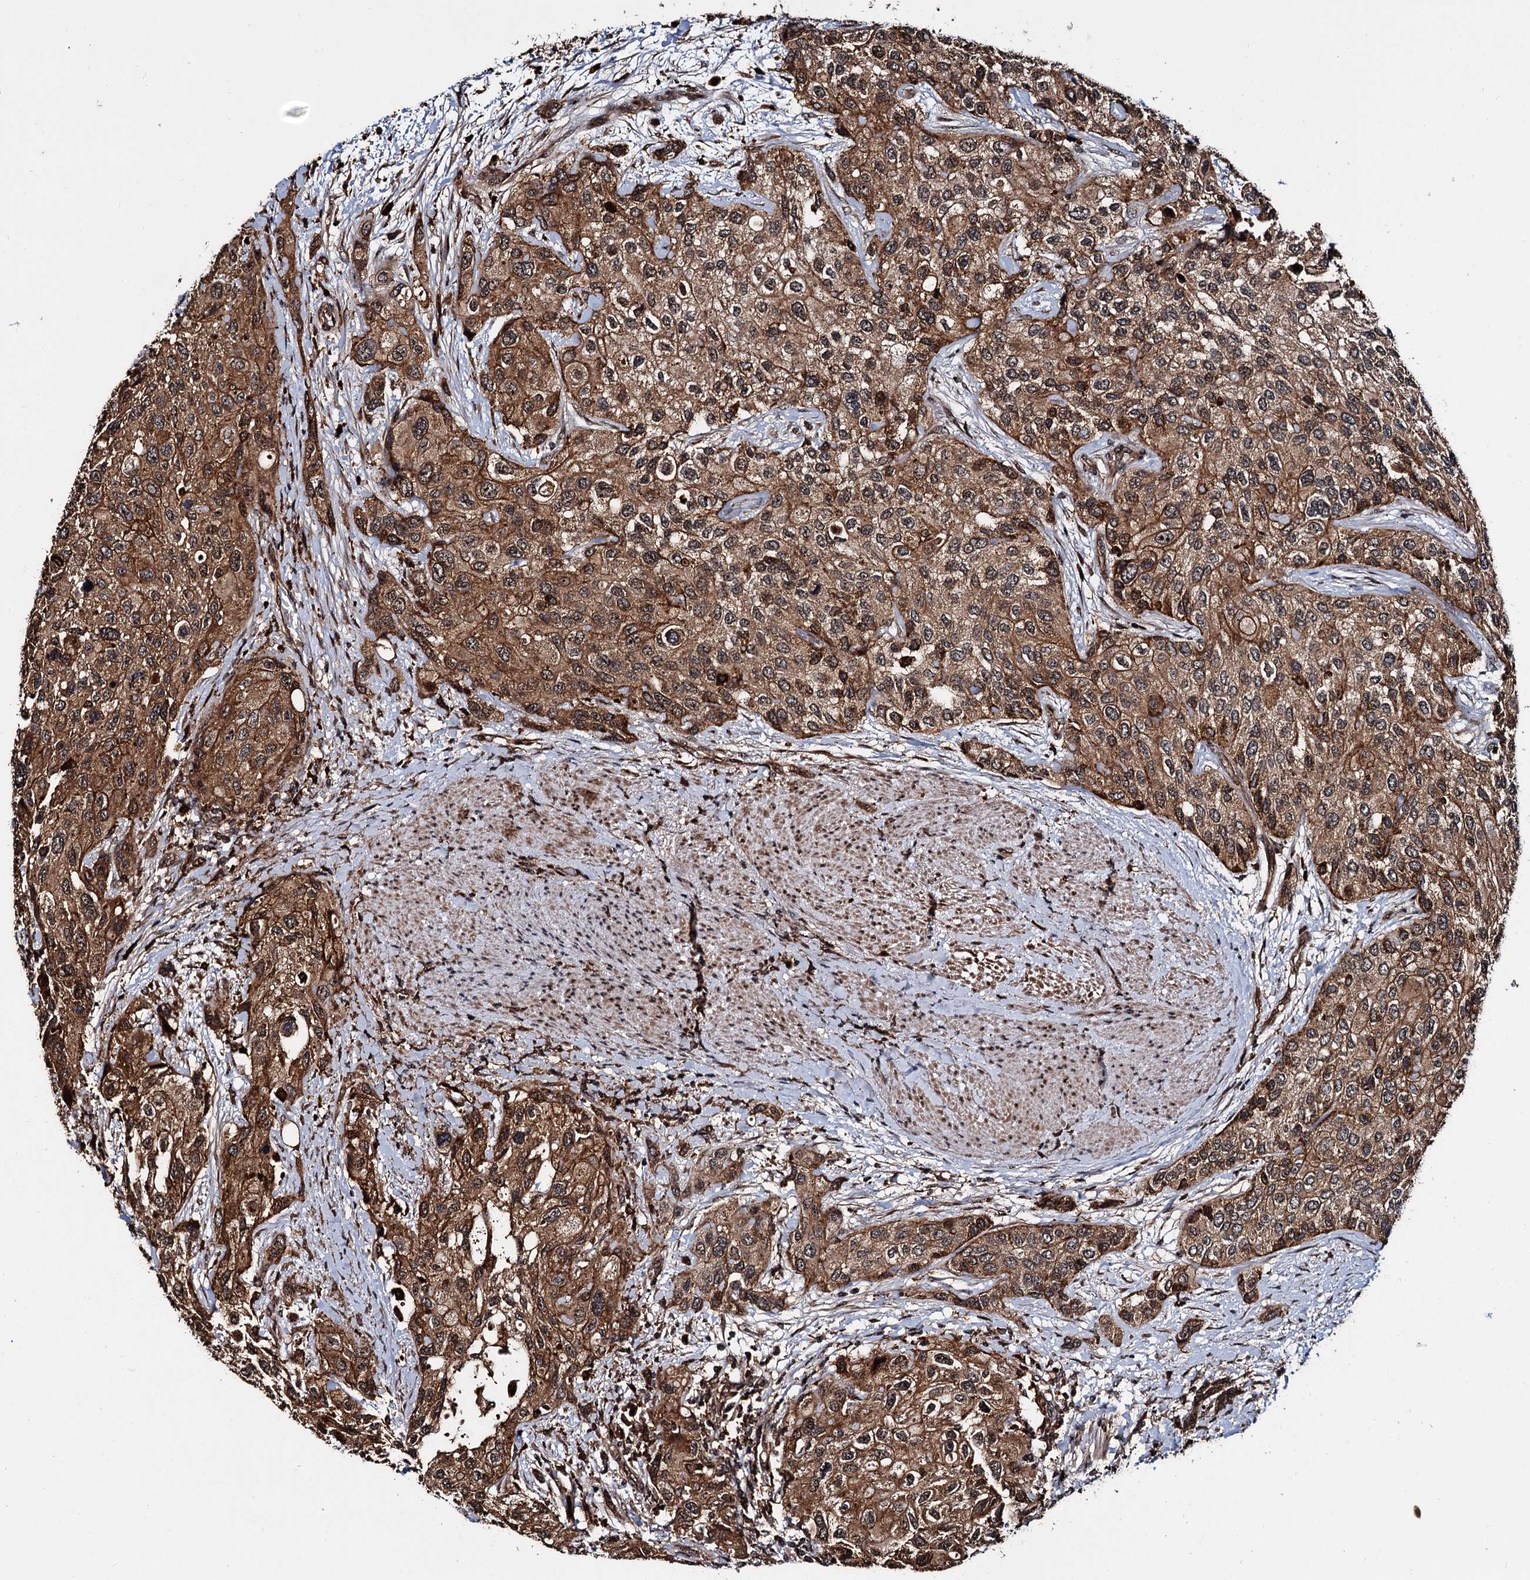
{"staining": {"intensity": "moderate", "quantity": ">75%", "location": "cytoplasmic/membranous,nuclear"}, "tissue": "urothelial cancer", "cell_type": "Tumor cells", "image_type": "cancer", "snomed": [{"axis": "morphology", "description": "Normal tissue, NOS"}, {"axis": "morphology", "description": "Urothelial carcinoma, High grade"}, {"axis": "topography", "description": "Vascular tissue"}, {"axis": "topography", "description": "Urinary bladder"}], "caption": "High-grade urothelial carcinoma was stained to show a protein in brown. There is medium levels of moderate cytoplasmic/membranous and nuclear positivity in about >75% of tumor cells.", "gene": "CEP192", "patient": {"sex": "female", "age": 56}}